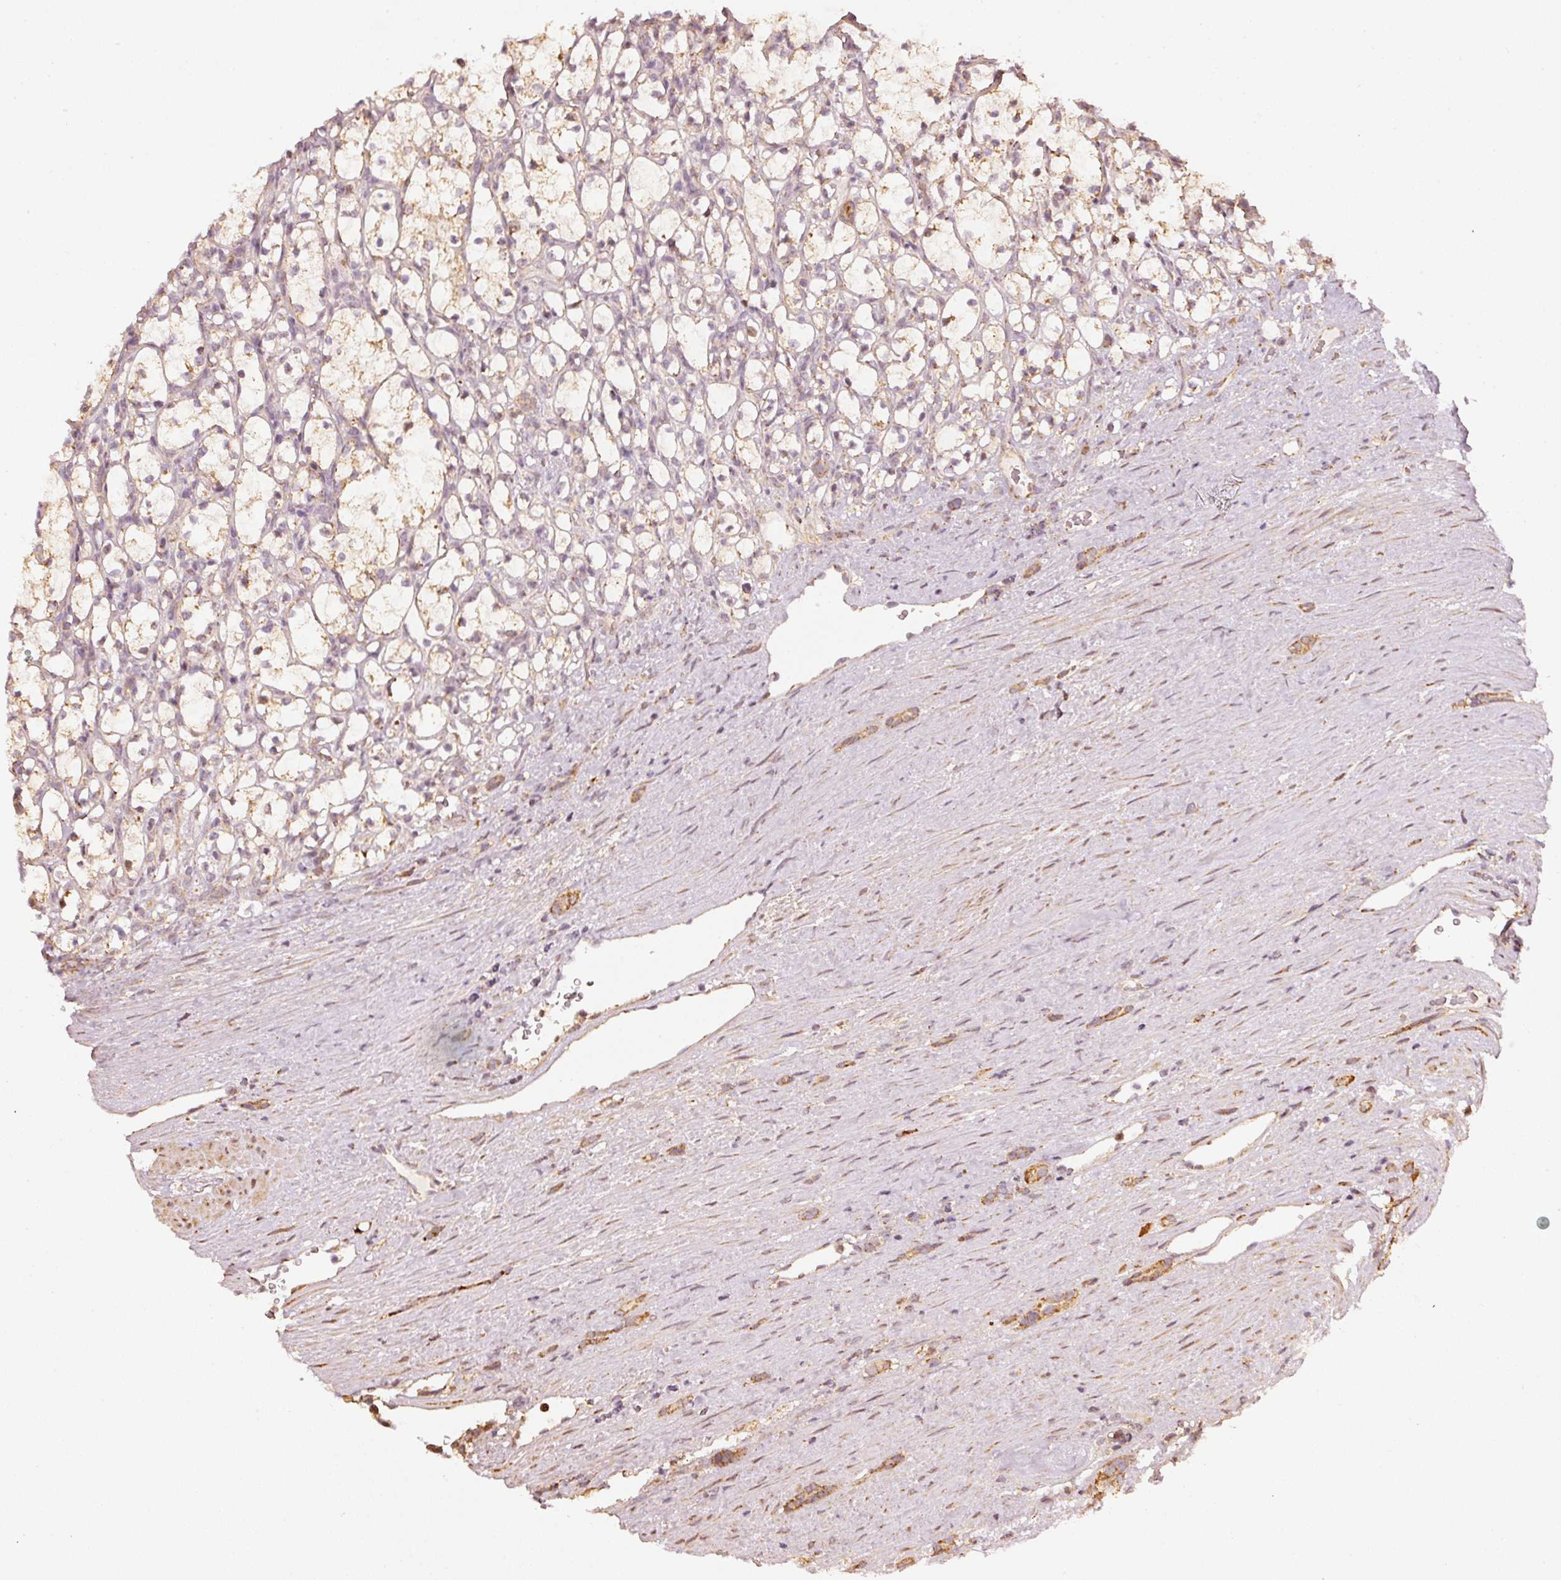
{"staining": {"intensity": "negative", "quantity": "none", "location": "none"}, "tissue": "renal cancer", "cell_type": "Tumor cells", "image_type": "cancer", "snomed": [{"axis": "morphology", "description": "Adenocarcinoma, NOS"}, {"axis": "topography", "description": "Kidney"}], "caption": "Photomicrograph shows no significant protein expression in tumor cells of renal adenocarcinoma.", "gene": "RAB35", "patient": {"sex": "female", "age": 69}}